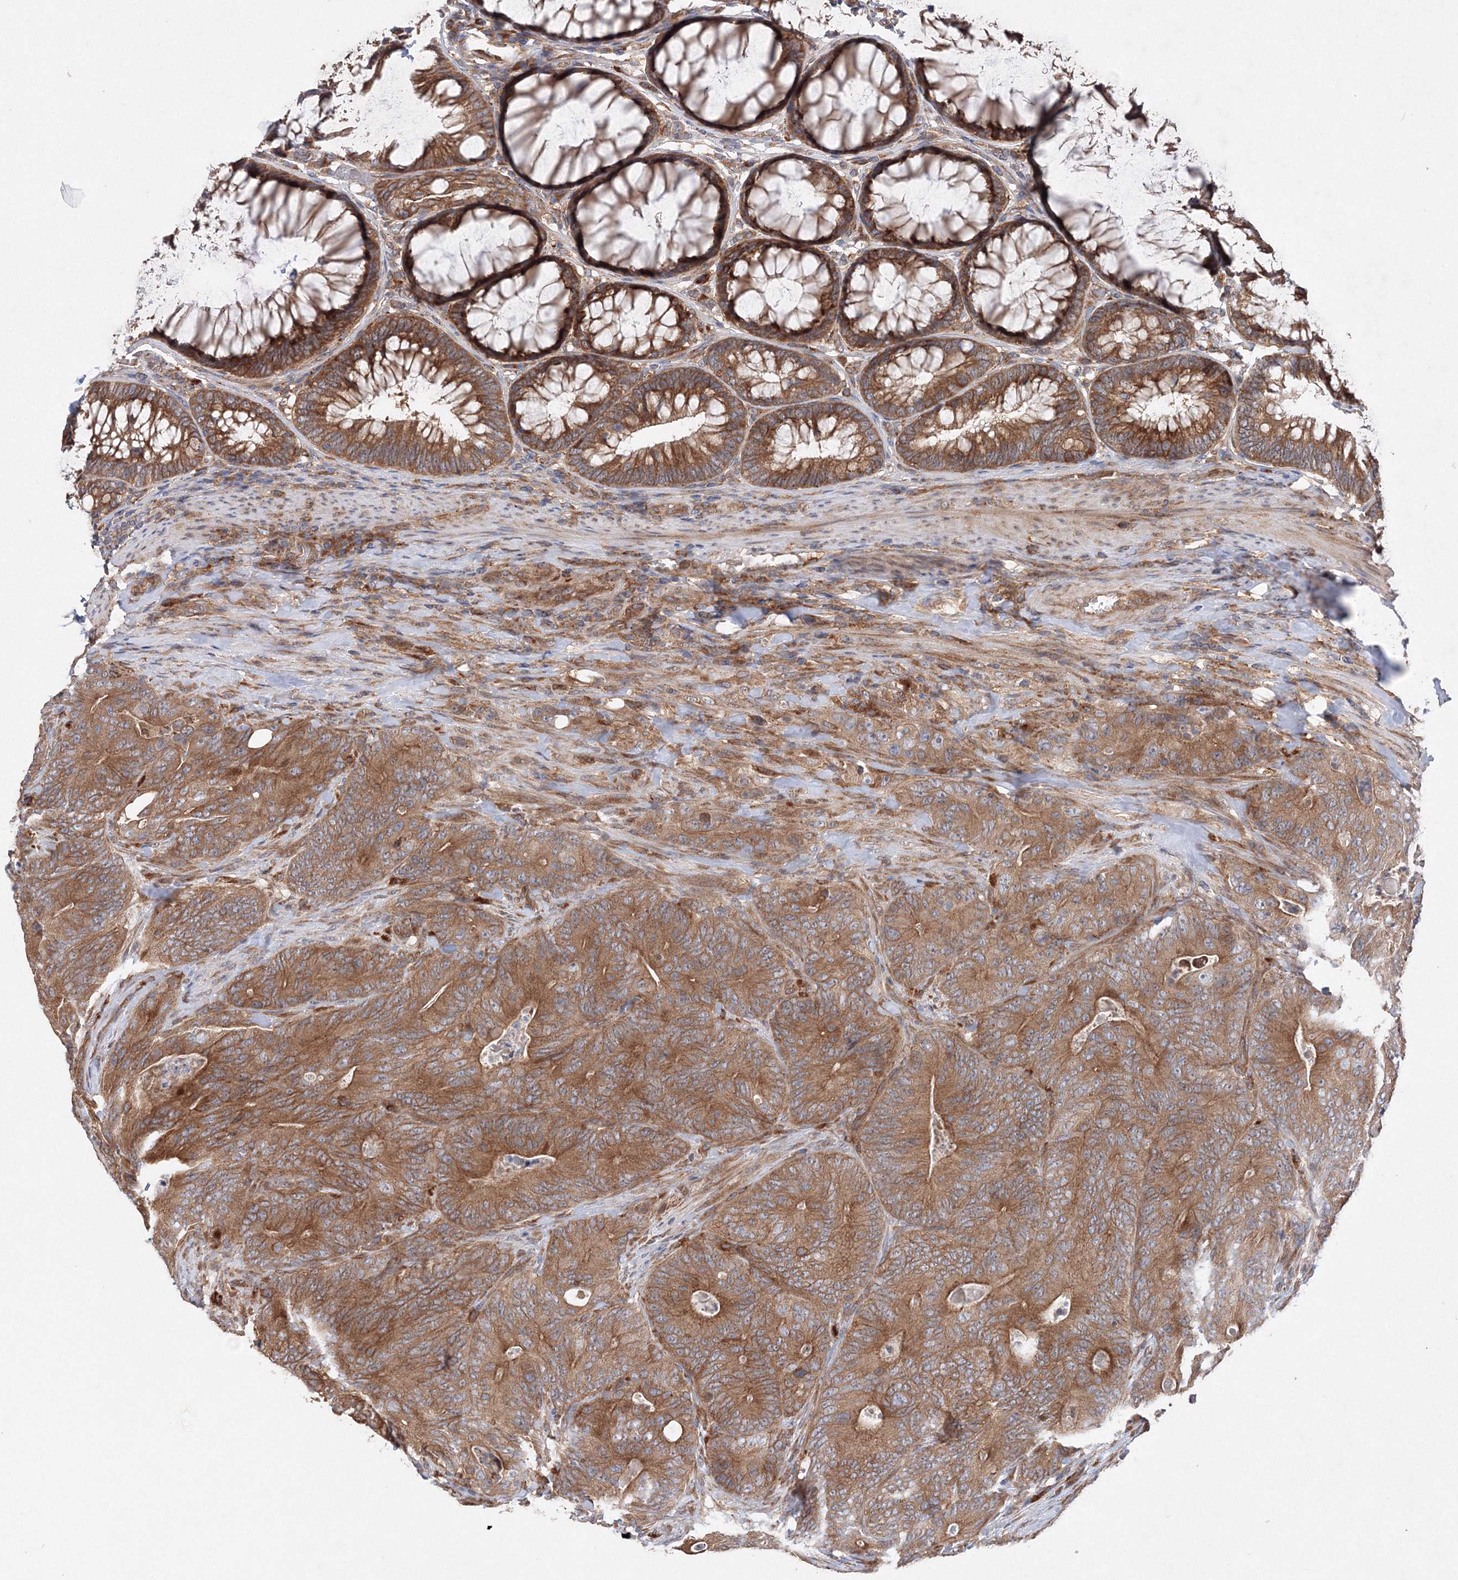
{"staining": {"intensity": "moderate", "quantity": ">75%", "location": "cytoplasmic/membranous"}, "tissue": "colorectal cancer", "cell_type": "Tumor cells", "image_type": "cancer", "snomed": [{"axis": "morphology", "description": "Normal tissue, NOS"}, {"axis": "topography", "description": "Colon"}], "caption": "This histopathology image displays IHC staining of human colorectal cancer, with medium moderate cytoplasmic/membranous positivity in about >75% of tumor cells.", "gene": "SLC36A1", "patient": {"sex": "female", "age": 82}}